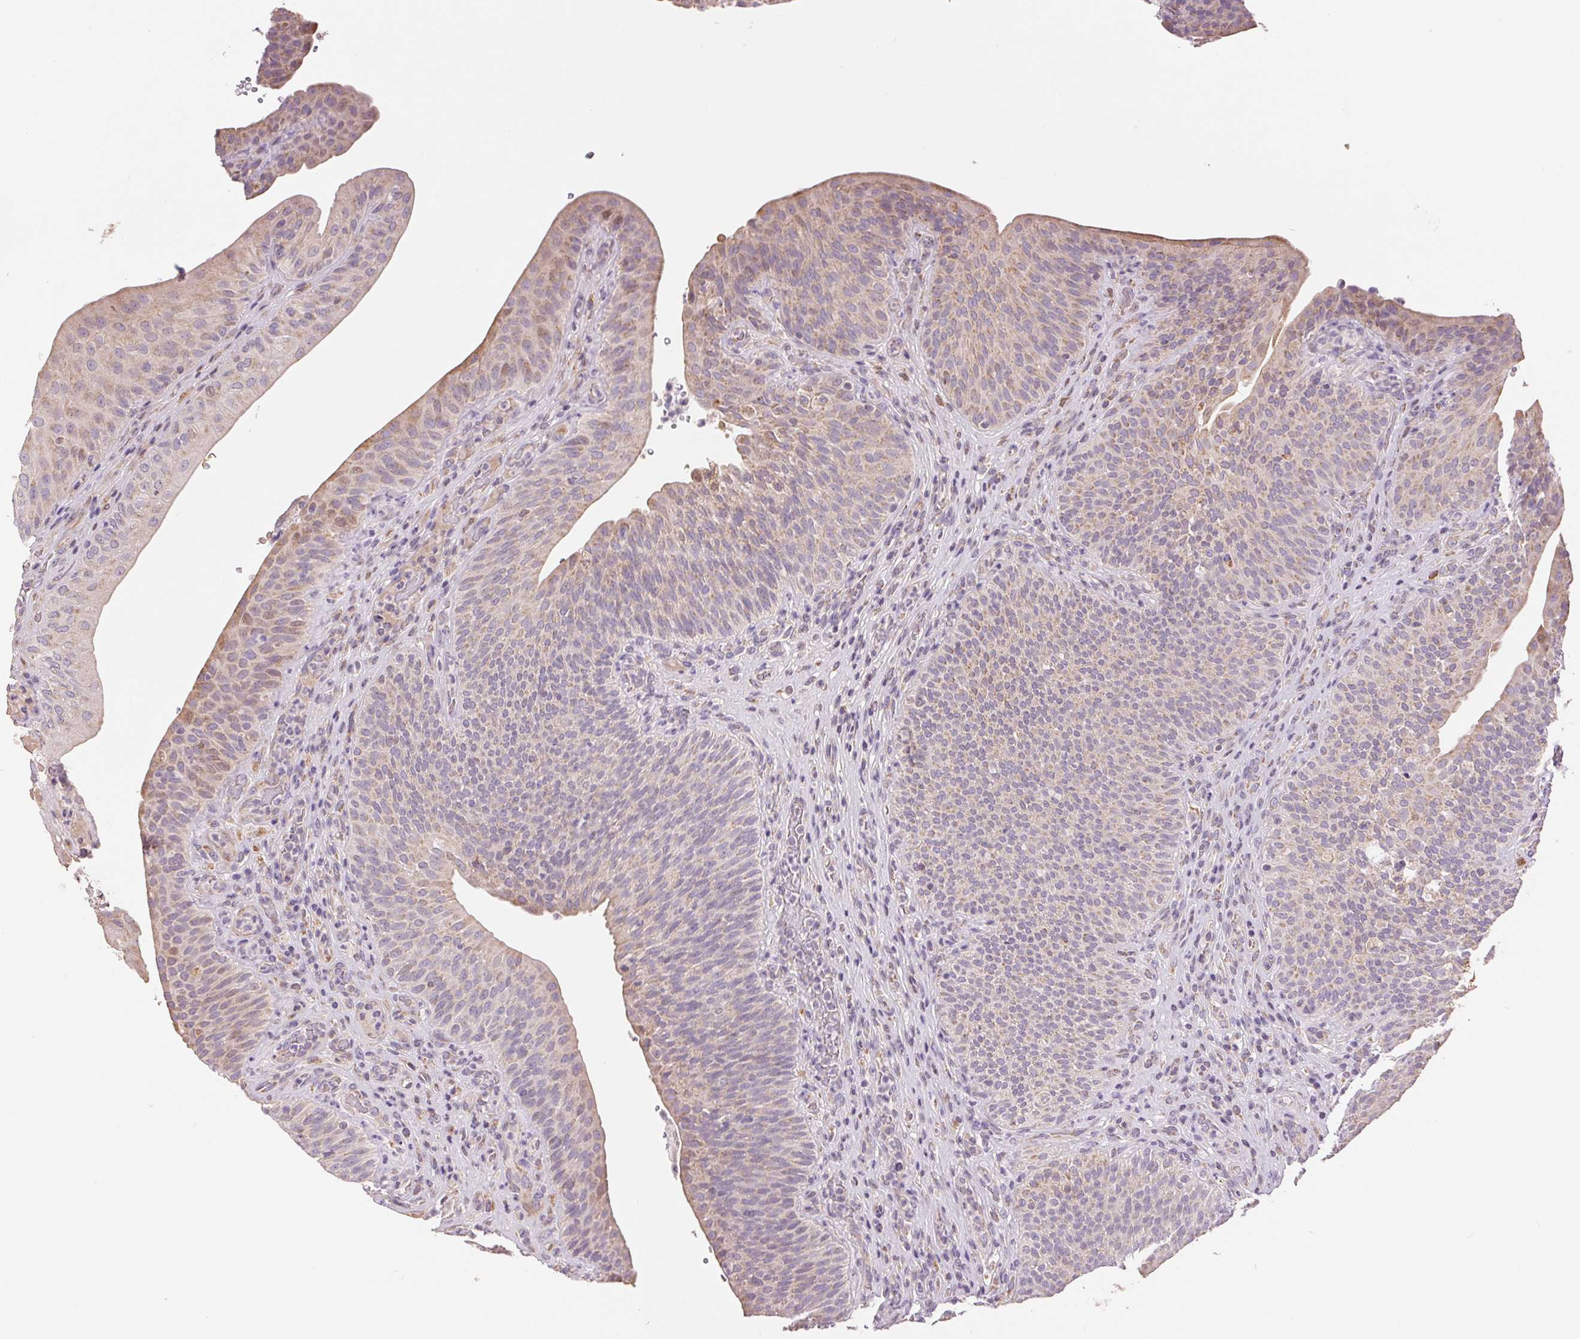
{"staining": {"intensity": "weak", "quantity": "25%-75%", "location": "cytoplasmic/membranous"}, "tissue": "urinary bladder", "cell_type": "Urothelial cells", "image_type": "normal", "snomed": [{"axis": "morphology", "description": "Normal tissue, NOS"}, {"axis": "topography", "description": "Urinary bladder"}, {"axis": "topography", "description": "Peripheral nerve tissue"}], "caption": "Immunohistochemical staining of normal urinary bladder displays weak cytoplasmic/membranous protein staining in approximately 25%-75% of urothelial cells.", "gene": "DGUOK", "patient": {"sex": "male", "age": 66}}